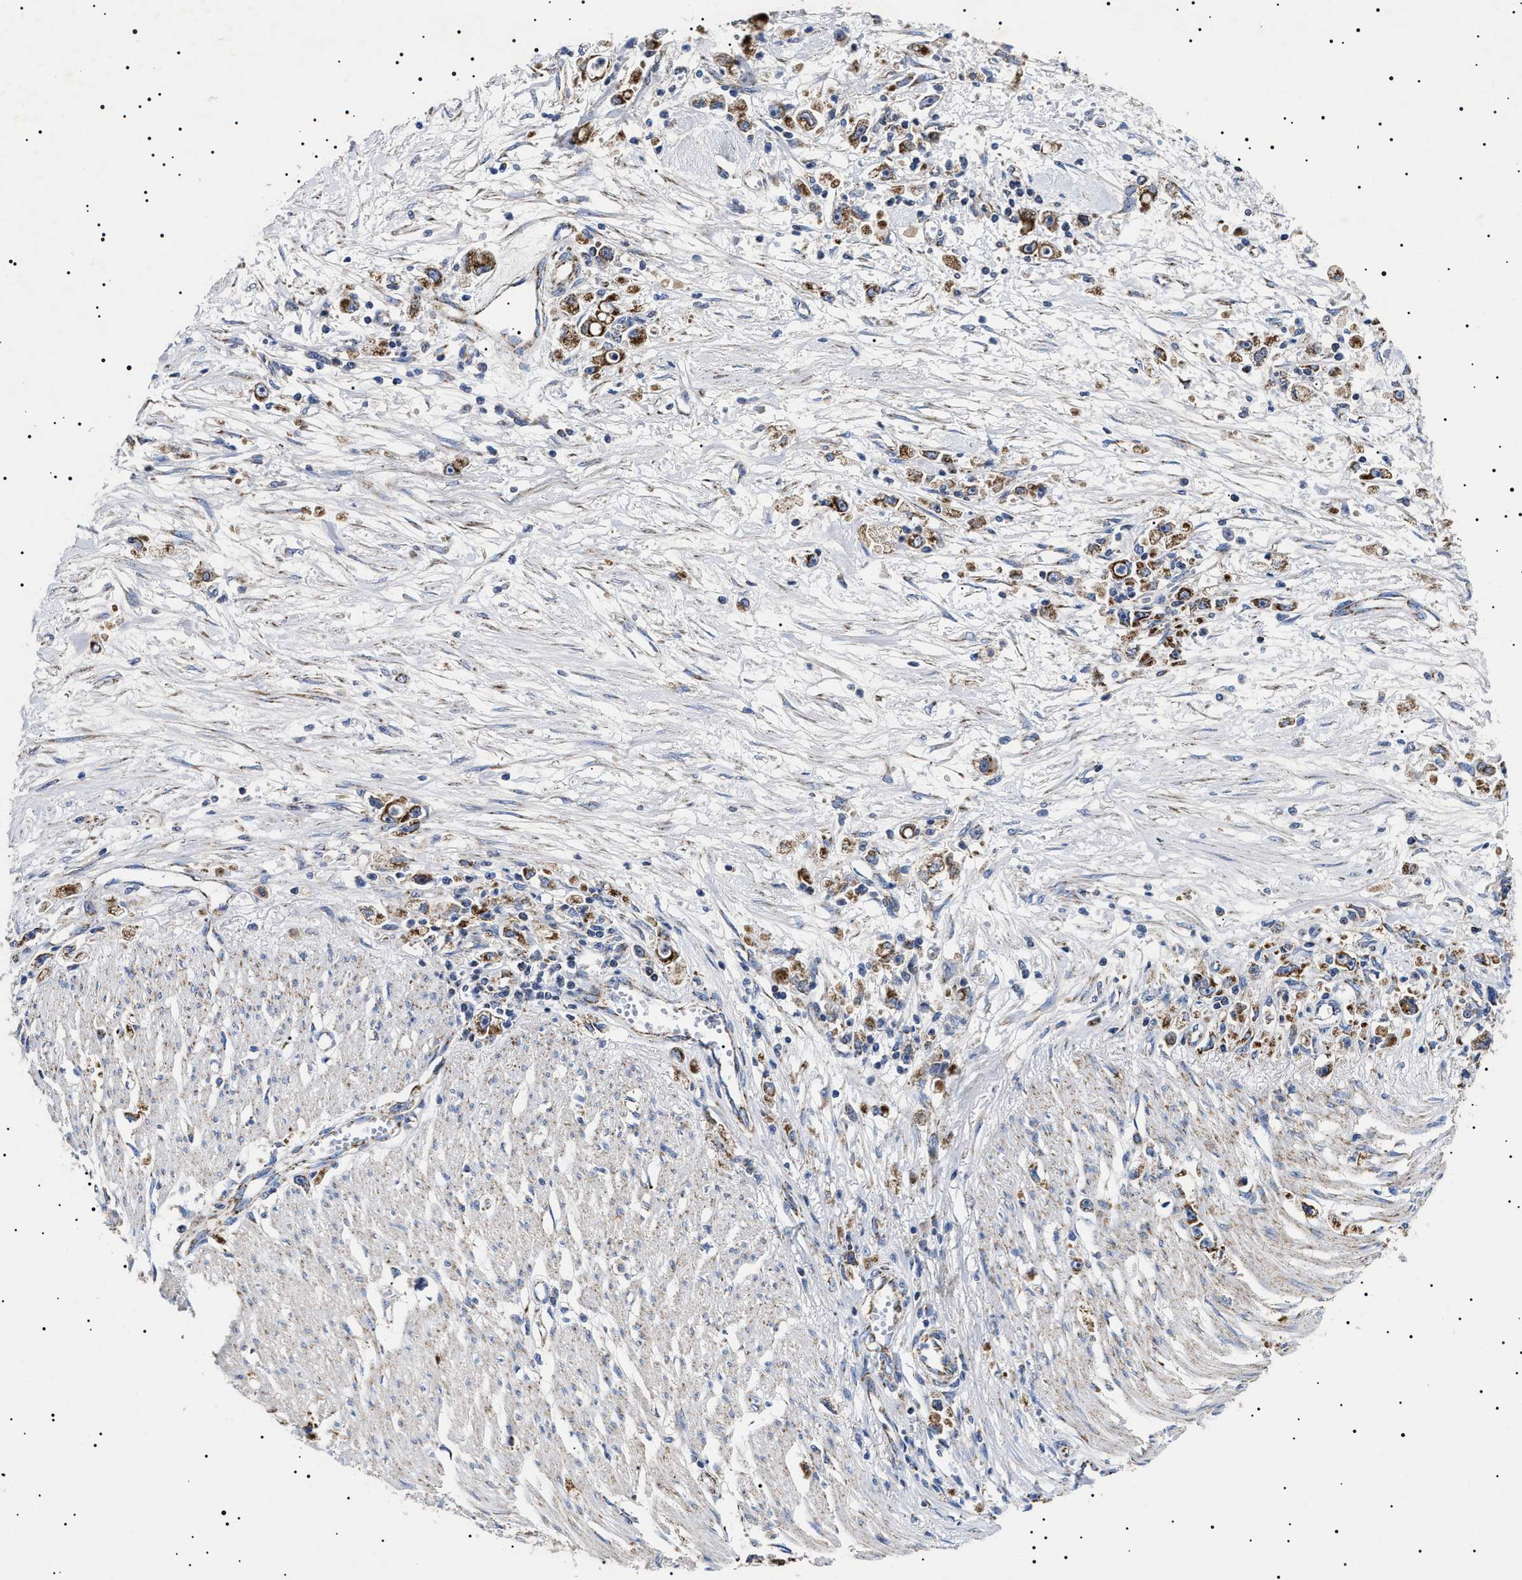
{"staining": {"intensity": "strong", "quantity": ">75%", "location": "cytoplasmic/membranous"}, "tissue": "stomach cancer", "cell_type": "Tumor cells", "image_type": "cancer", "snomed": [{"axis": "morphology", "description": "Adenocarcinoma, NOS"}, {"axis": "topography", "description": "Stomach"}], "caption": "About >75% of tumor cells in human adenocarcinoma (stomach) display strong cytoplasmic/membranous protein positivity as visualized by brown immunohistochemical staining.", "gene": "CHRDL2", "patient": {"sex": "female", "age": 59}}